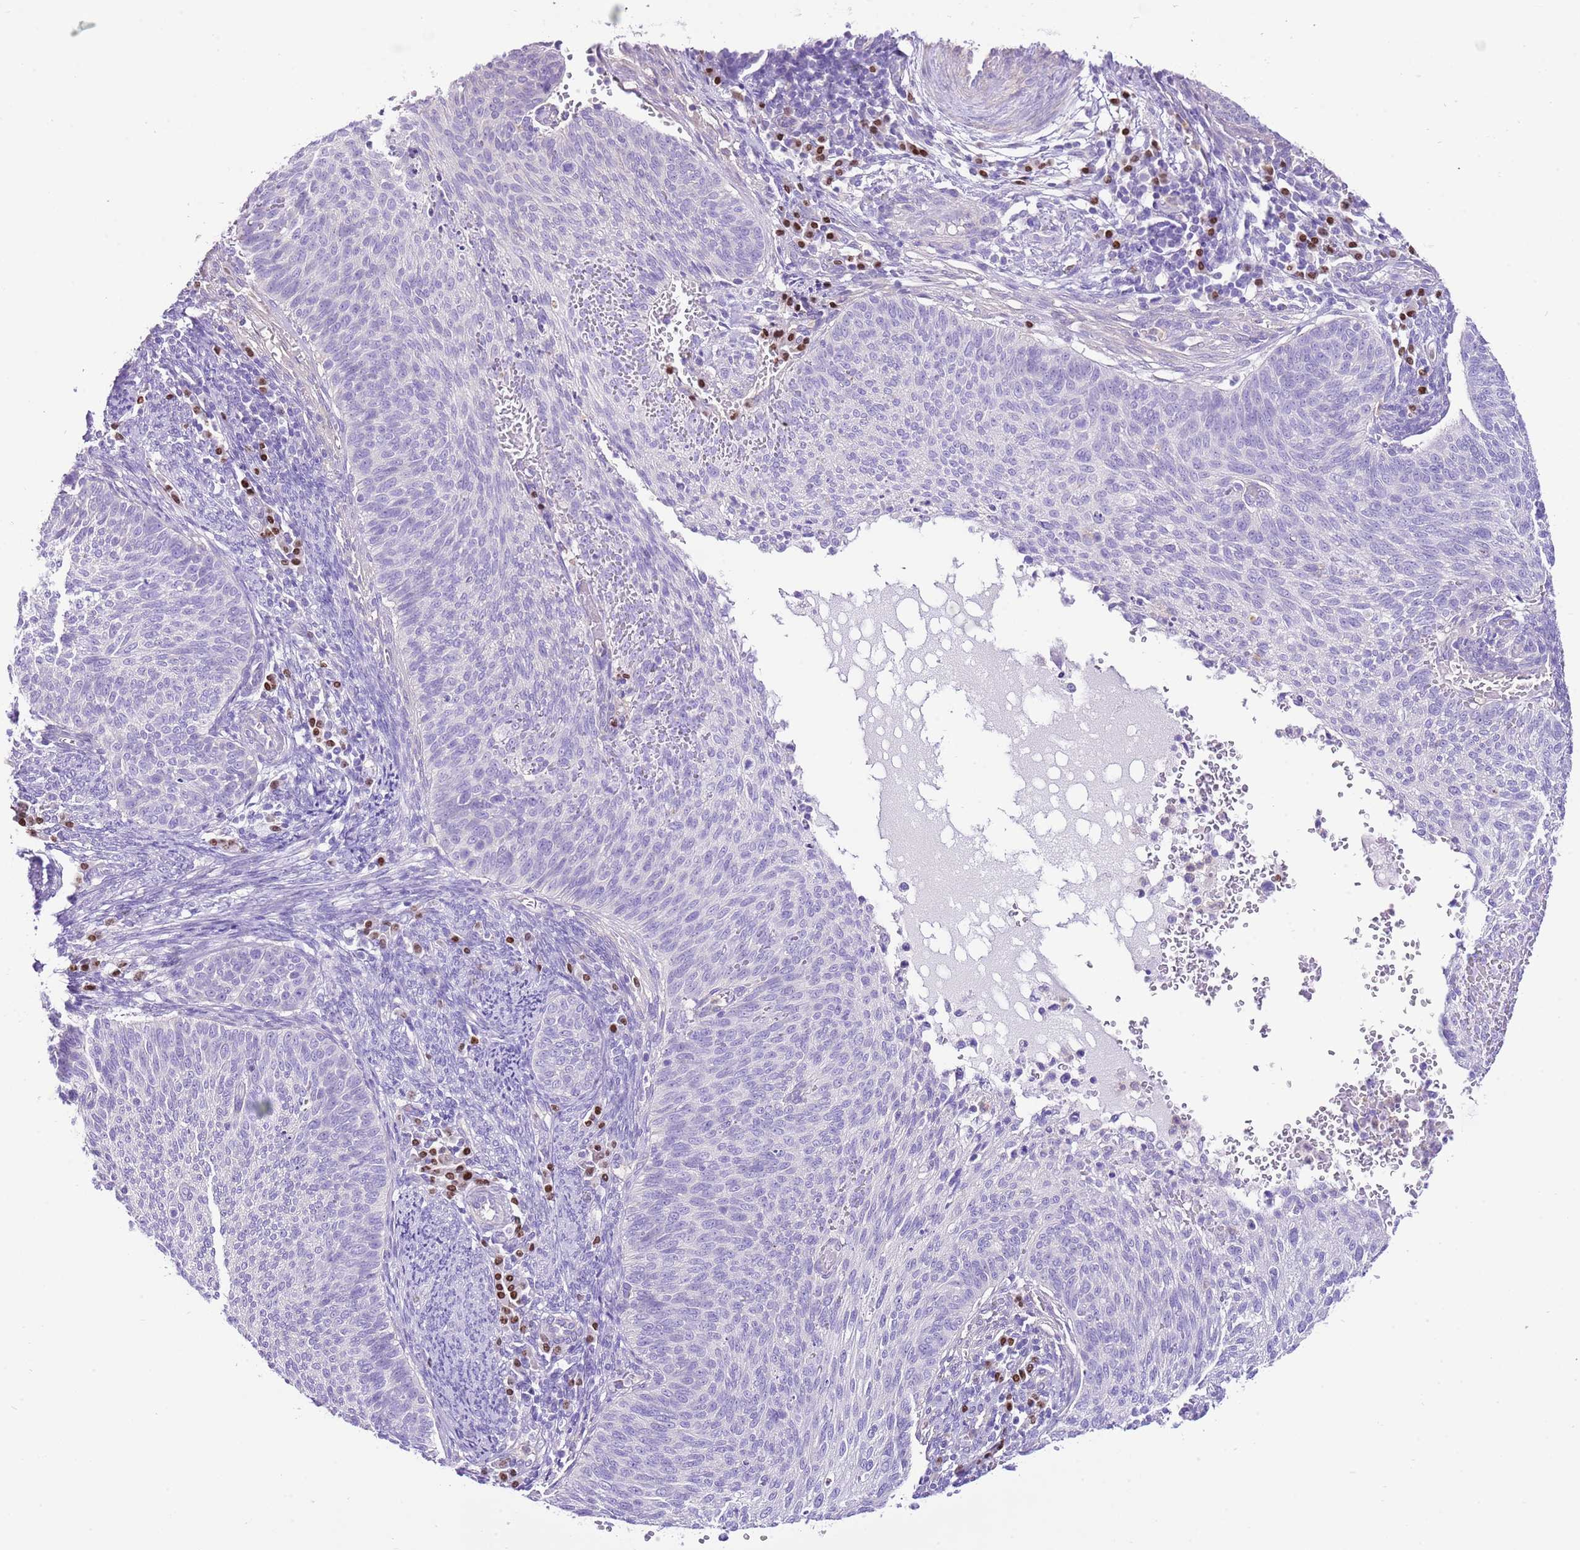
{"staining": {"intensity": "negative", "quantity": "none", "location": "none"}, "tissue": "cervical cancer", "cell_type": "Tumor cells", "image_type": "cancer", "snomed": [{"axis": "morphology", "description": "Squamous cell carcinoma, NOS"}, {"axis": "topography", "description": "Cervix"}], "caption": "Squamous cell carcinoma (cervical) was stained to show a protein in brown. There is no significant positivity in tumor cells. Brightfield microscopy of immunohistochemistry (IHC) stained with DAB (3,3'-diaminobenzidine) (brown) and hematoxylin (blue), captured at high magnification.", "gene": "BHLHA15", "patient": {"sex": "female", "age": 70}}